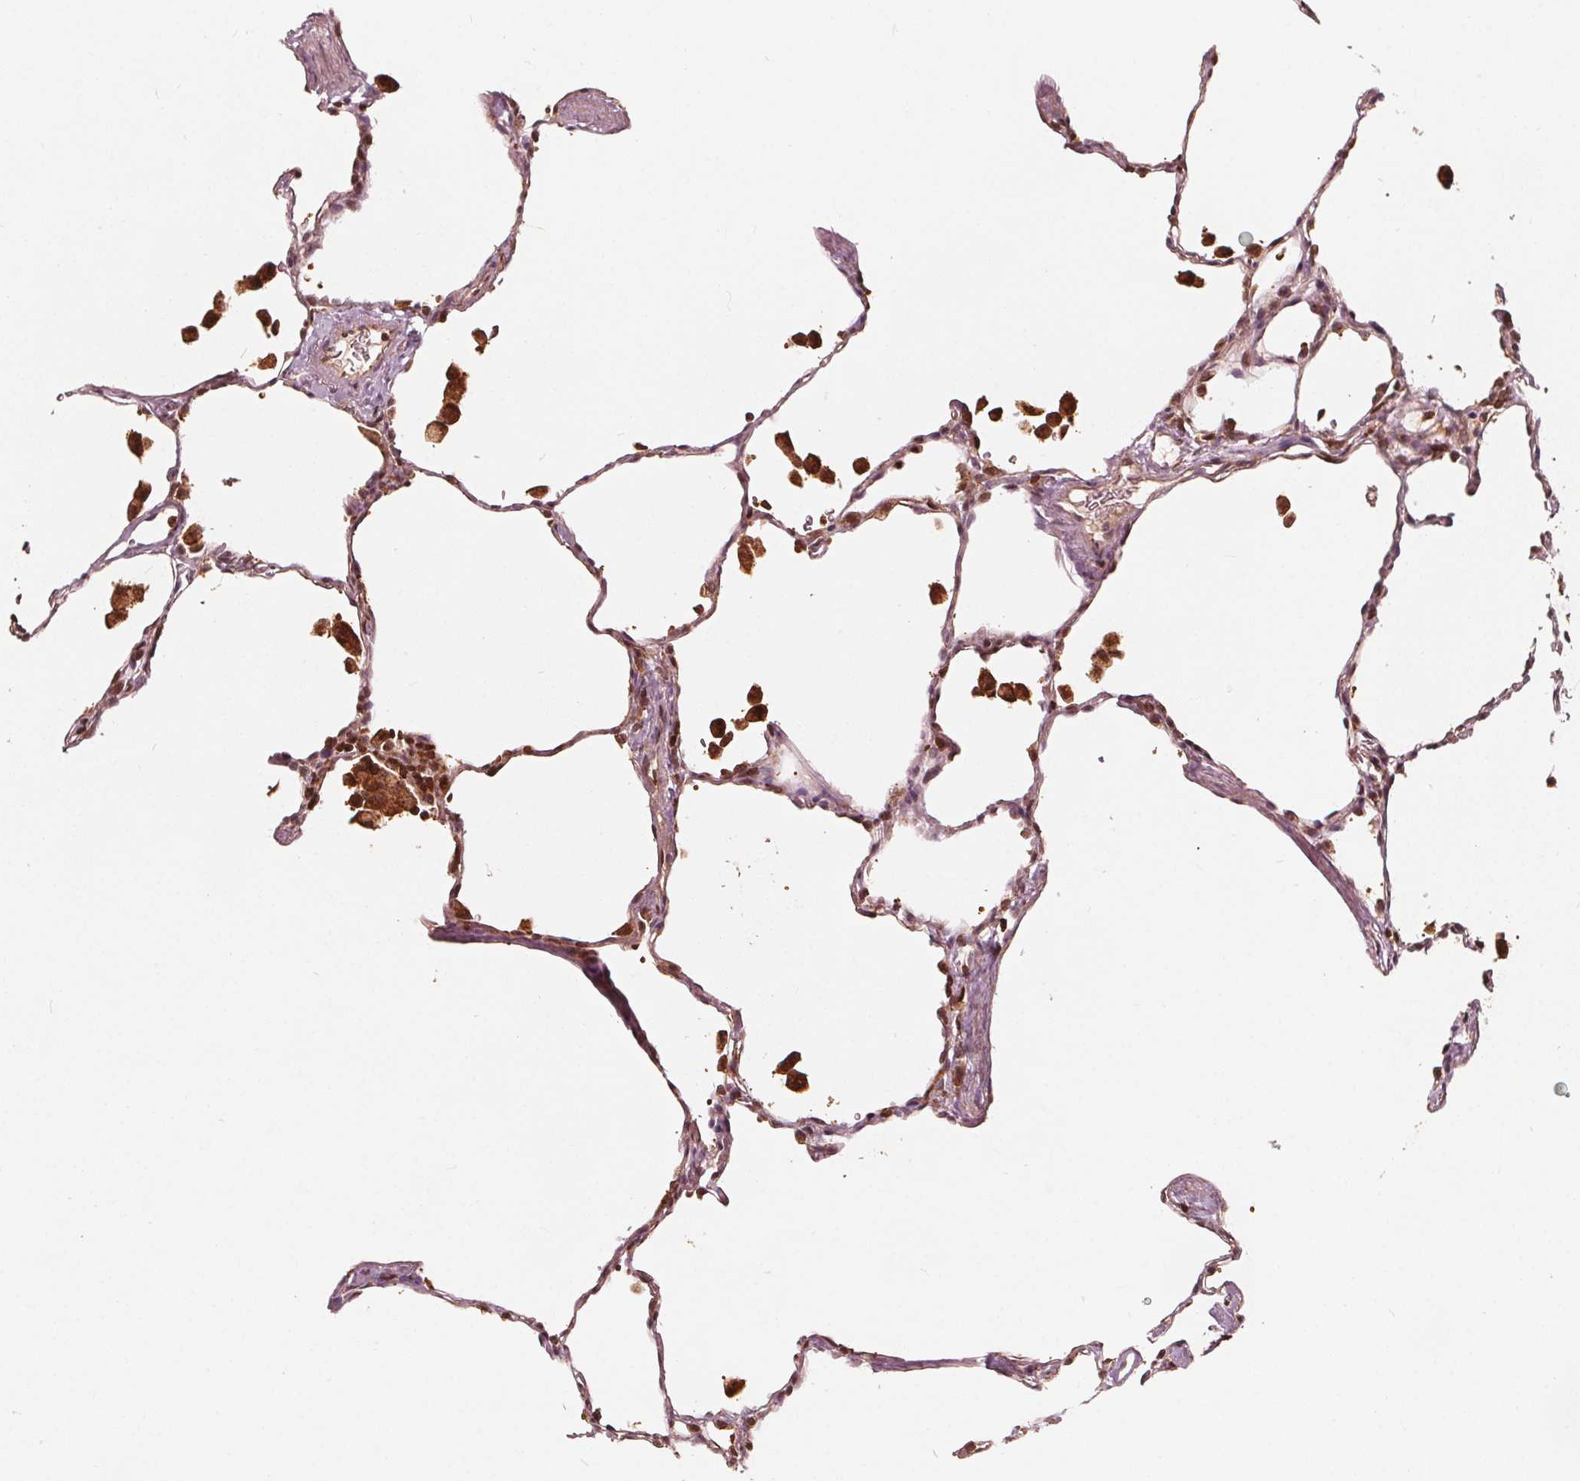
{"staining": {"intensity": "moderate", "quantity": ">75%", "location": "cytoplasmic/membranous"}, "tissue": "lung", "cell_type": "Alveolar cells", "image_type": "normal", "snomed": [{"axis": "morphology", "description": "Normal tissue, NOS"}, {"axis": "topography", "description": "Lung"}], "caption": "Protein staining of normal lung reveals moderate cytoplasmic/membranous positivity in approximately >75% of alveolar cells.", "gene": "AIP", "patient": {"sex": "female", "age": 47}}